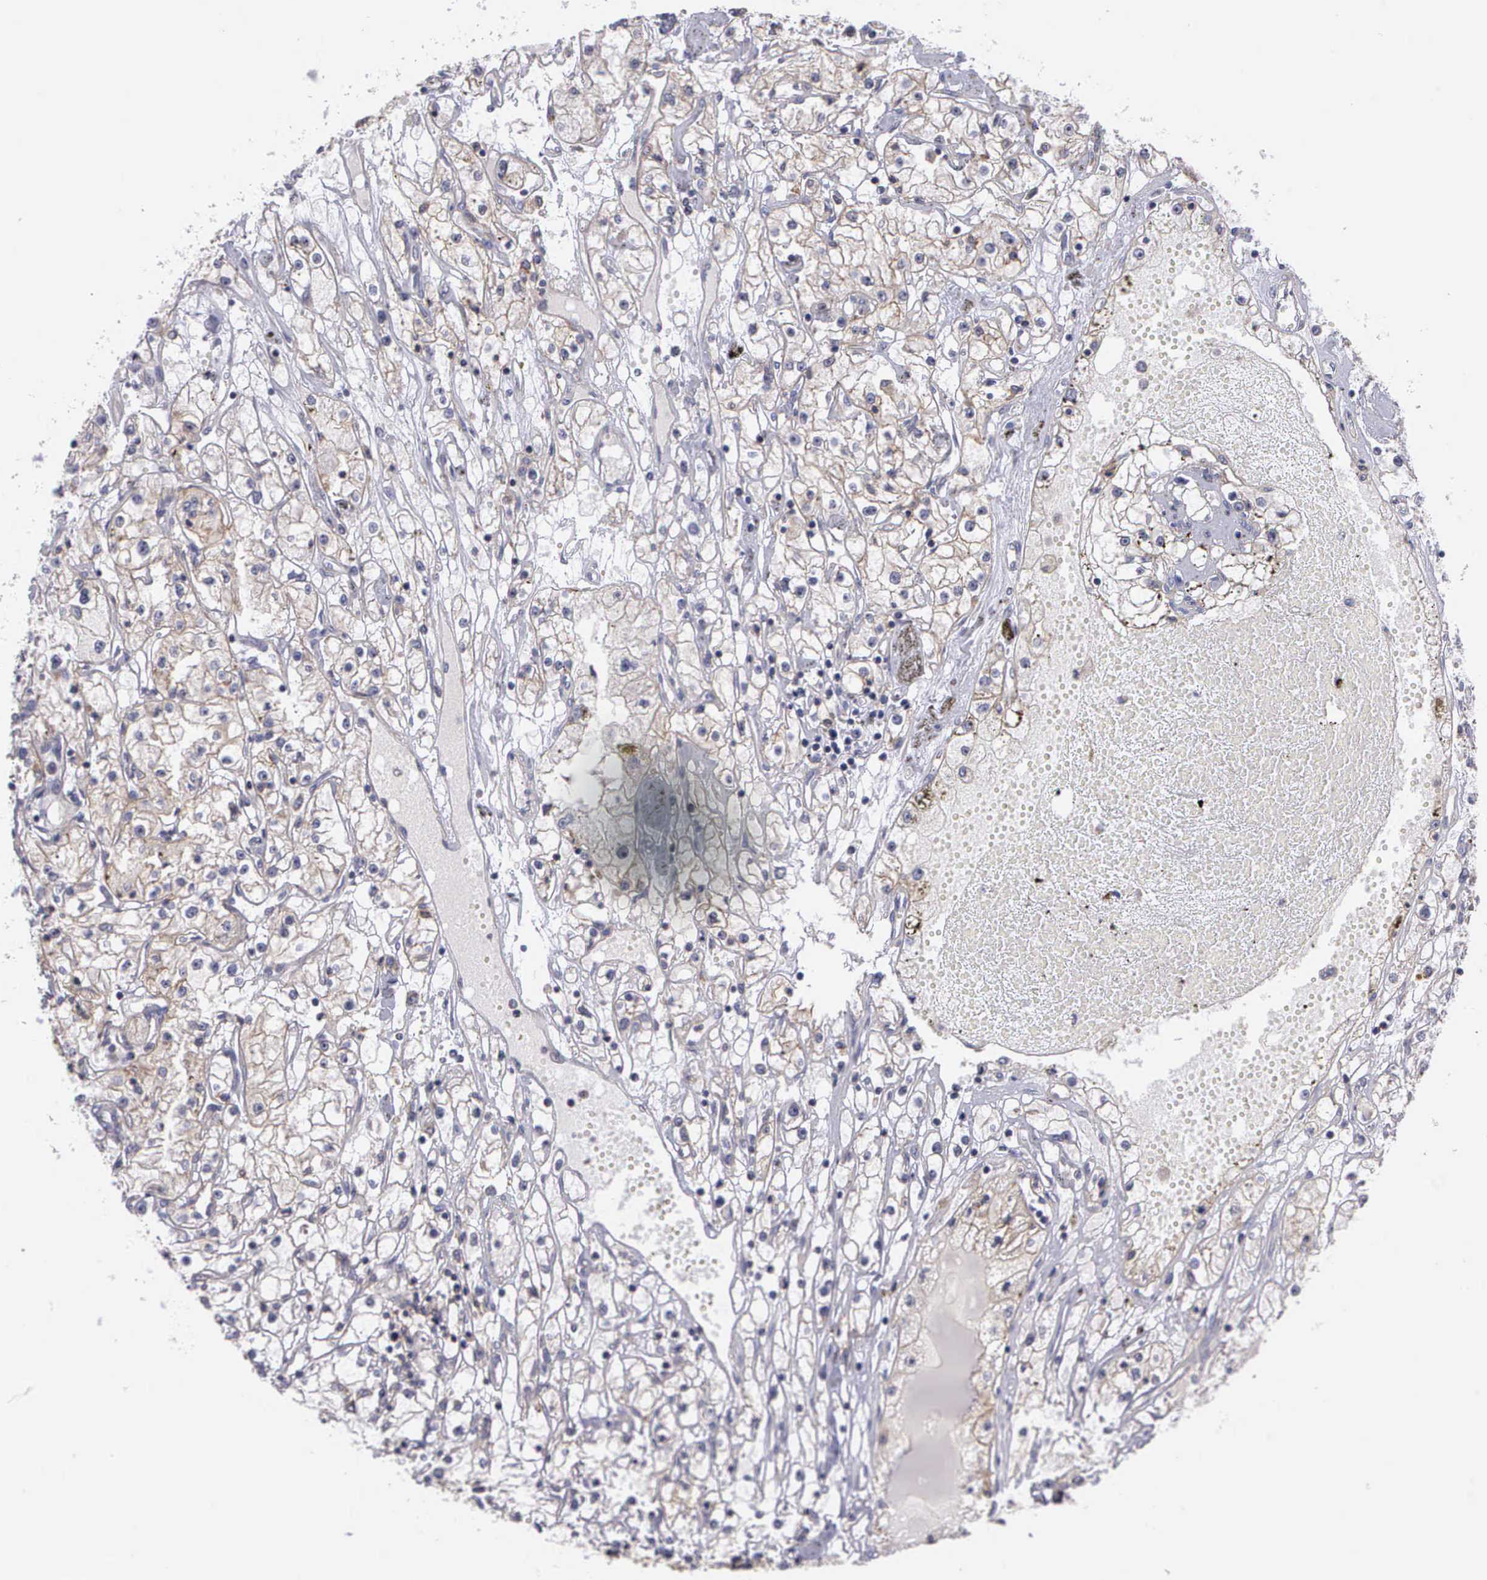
{"staining": {"intensity": "negative", "quantity": "none", "location": "none"}, "tissue": "renal cancer", "cell_type": "Tumor cells", "image_type": "cancer", "snomed": [{"axis": "morphology", "description": "Adenocarcinoma, NOS"}, {"axis": "topography", "description": "Kidney"}], "caption": "Immunohistochemistry (IHC) of human adenocarcinoma (renal) exhibits no expression in tumor cells.", "gene": "MICAL3", "patient": {"sex": "male", "age": 56}}